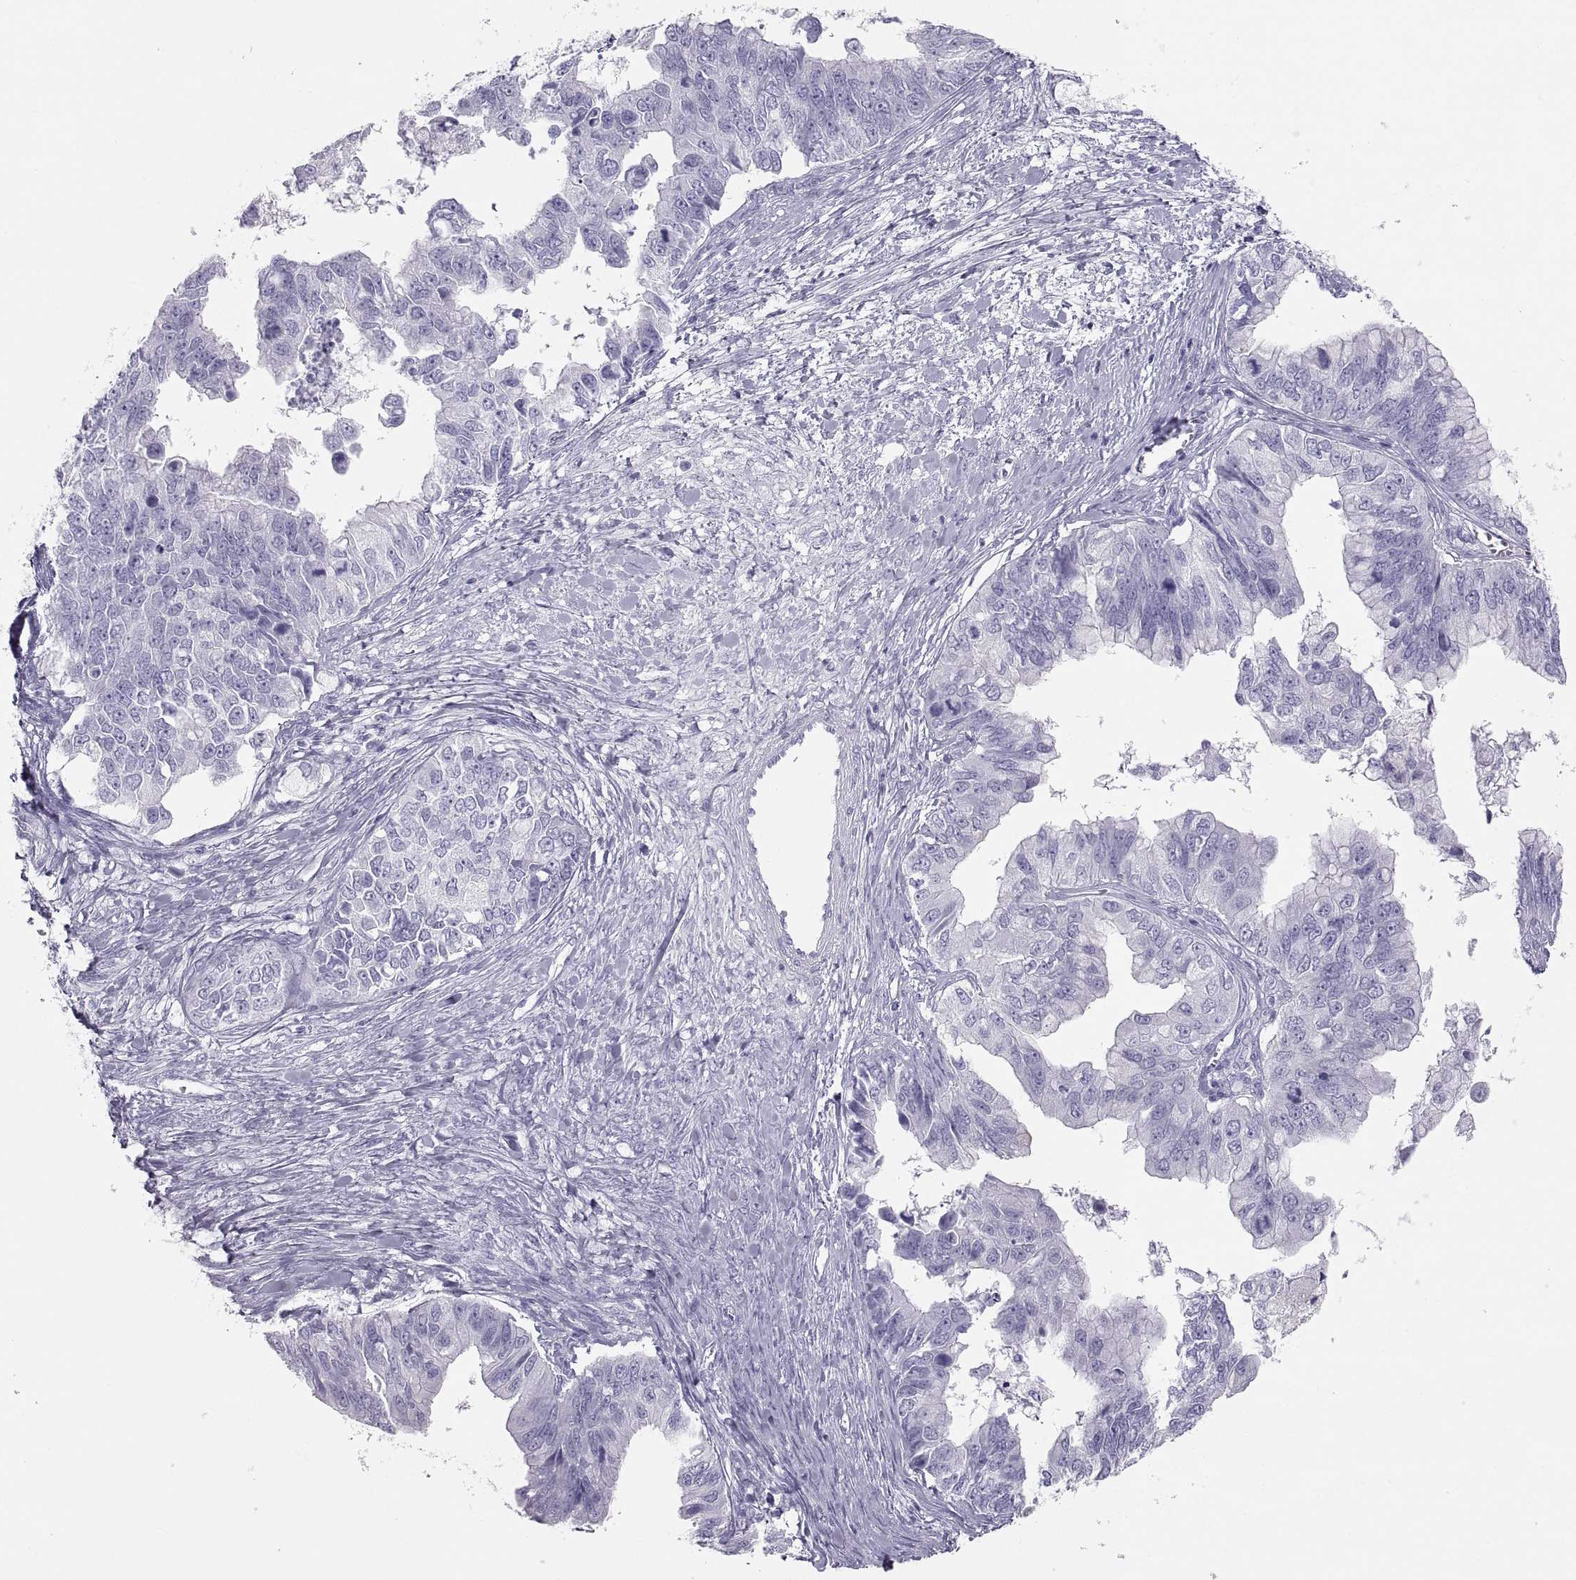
{"staining": {"intensity": "negative", "quantity": "none", "location": "none"}, "tissue": "ovarian cancer", "cell_type": "Tumor cells", "image_type": "cancer", "snomed": [{"axis": "morphology", "description": "Cystadenocarcinoma, mucinous, NOS"}, {"axis": "topography", "description": "Ovary"}], "caption": "Immunohistochemistry of human ovarian cancer shows no positivity in tumor cells.", "gene": "SEMG1", "patient": {"sex": "female", "age": 76}}